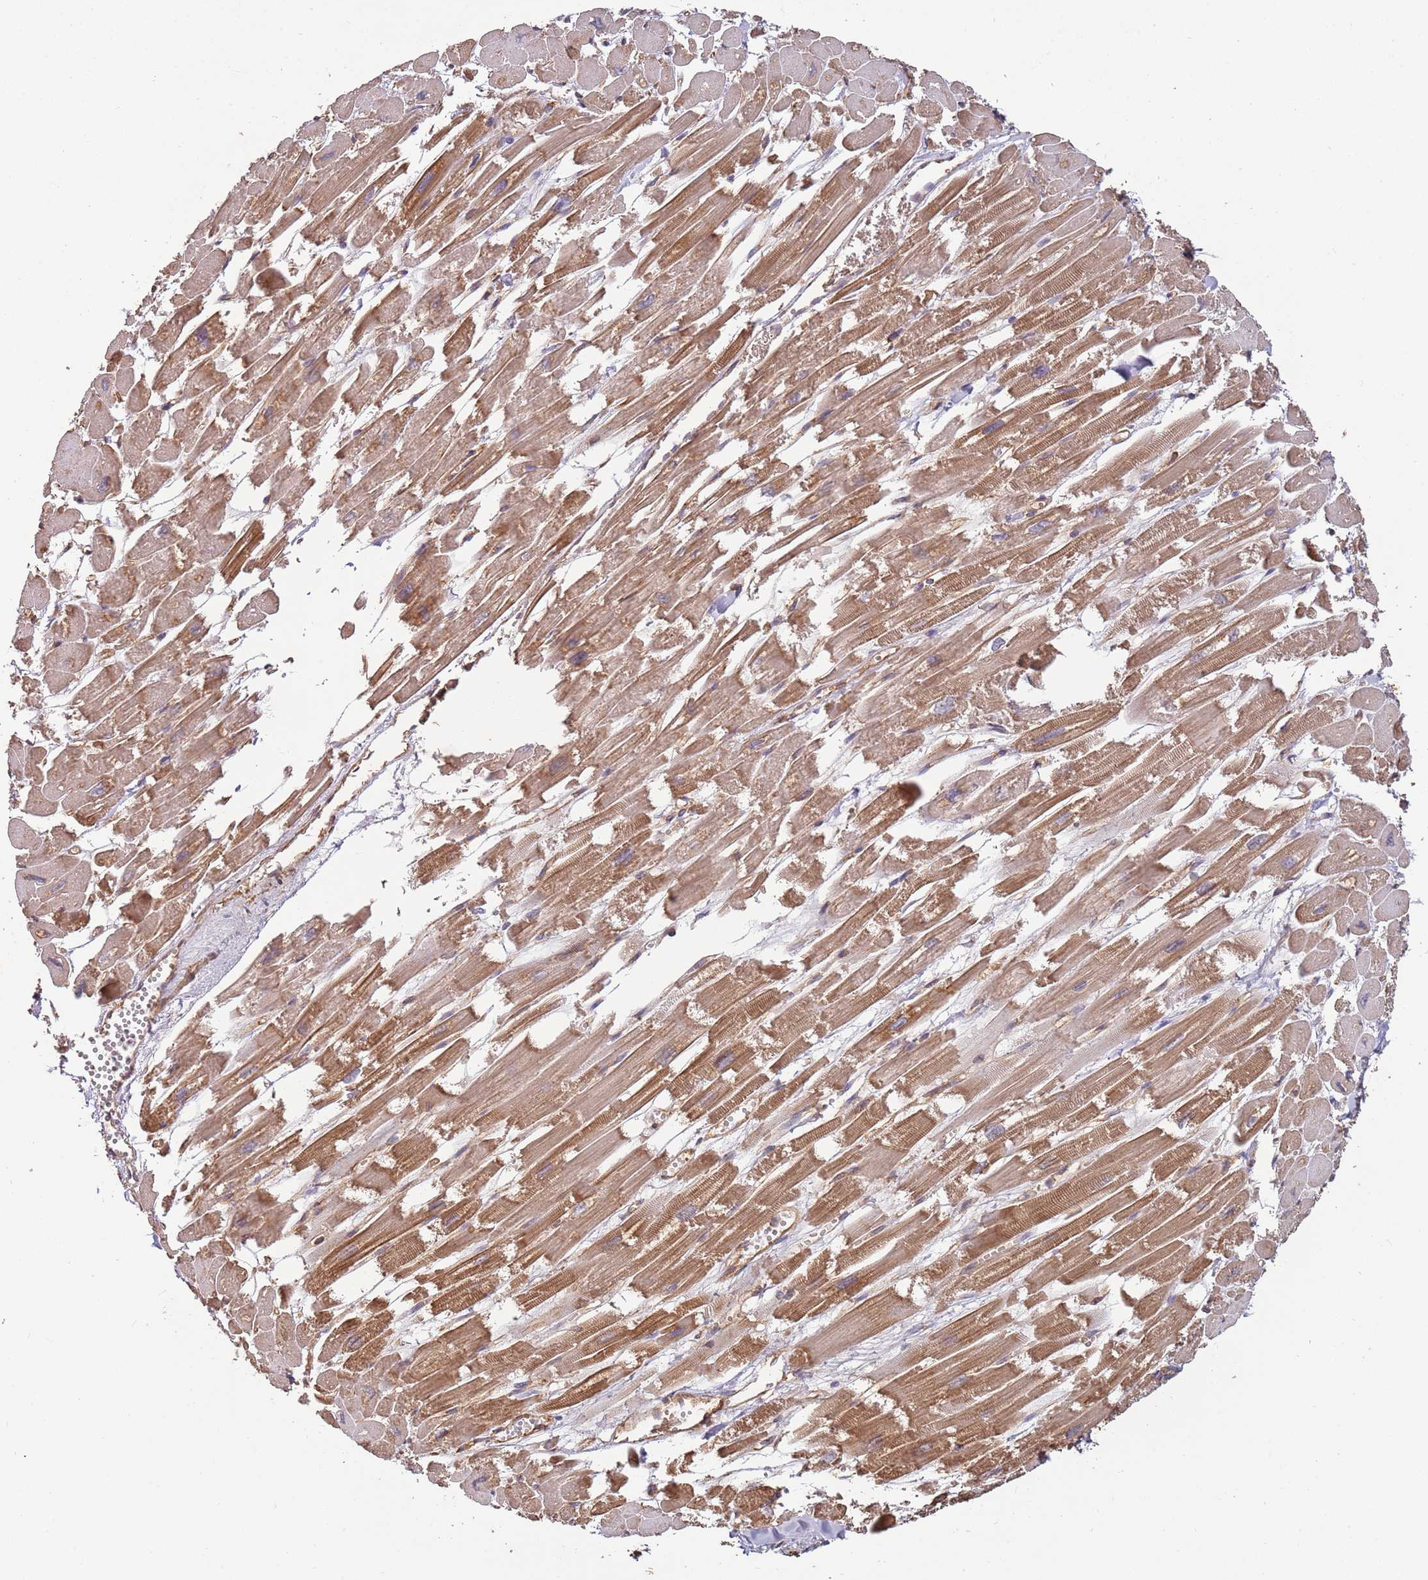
{"staining": {"intensity": "moderate", "quantity": ">75%", "location": "cytoplasmic/membranous"}, "tissue": "heart muscle", "cell_type": "Cardiomyocytes", "image_type": "normal", "snomed": [{"axis": "morphology", "description": "Normal tissue, NOS"}, {"axis": "topography", "description": "Heart"}], "caption": "Cardiomyocytes demonstrate moderate cytoplasmic/membranous staining in approximately >75% of cells in benign heart muscle.", "gene": "ACVR2A", "patient": {"sex": "male", "age": 54}}